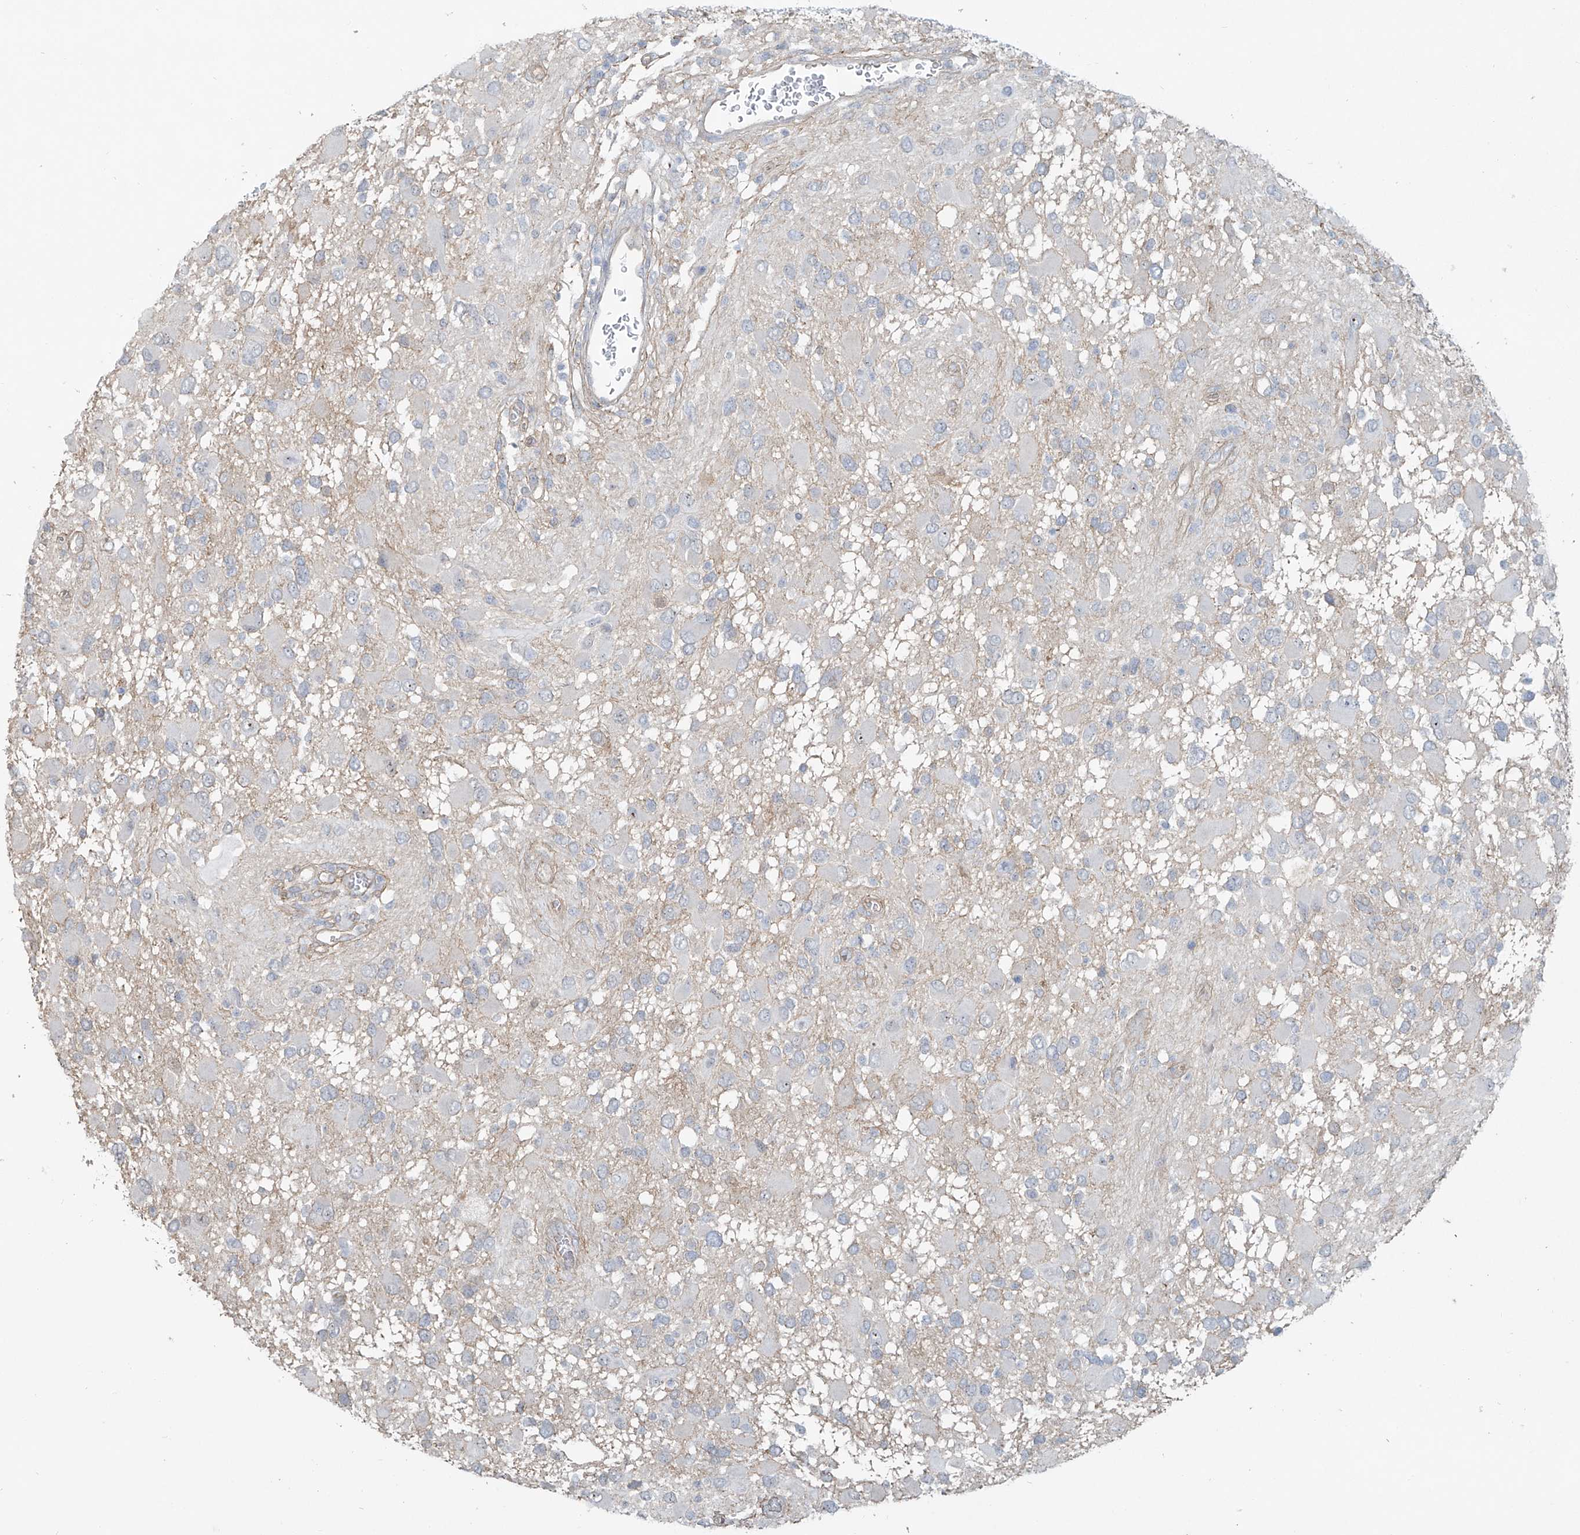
{"staining": {"intensity": "negative", "quantity": "none", "location": "none"}, "tissue": "glioma", "cell_type": "Tumor cells", "image_type": "cancer", "snomed": [{"axis": "morphology", "description": "Glioma, malignant, High grade"}, {"axis": "topography", "description": "Brain"}], "caption": "Malignant high-grade glioma was stained to show a protein in brown. There is no significant staining in tumor cells.", "gene": "TUBE1", "patient": {"sex": "male", "age": 53}}